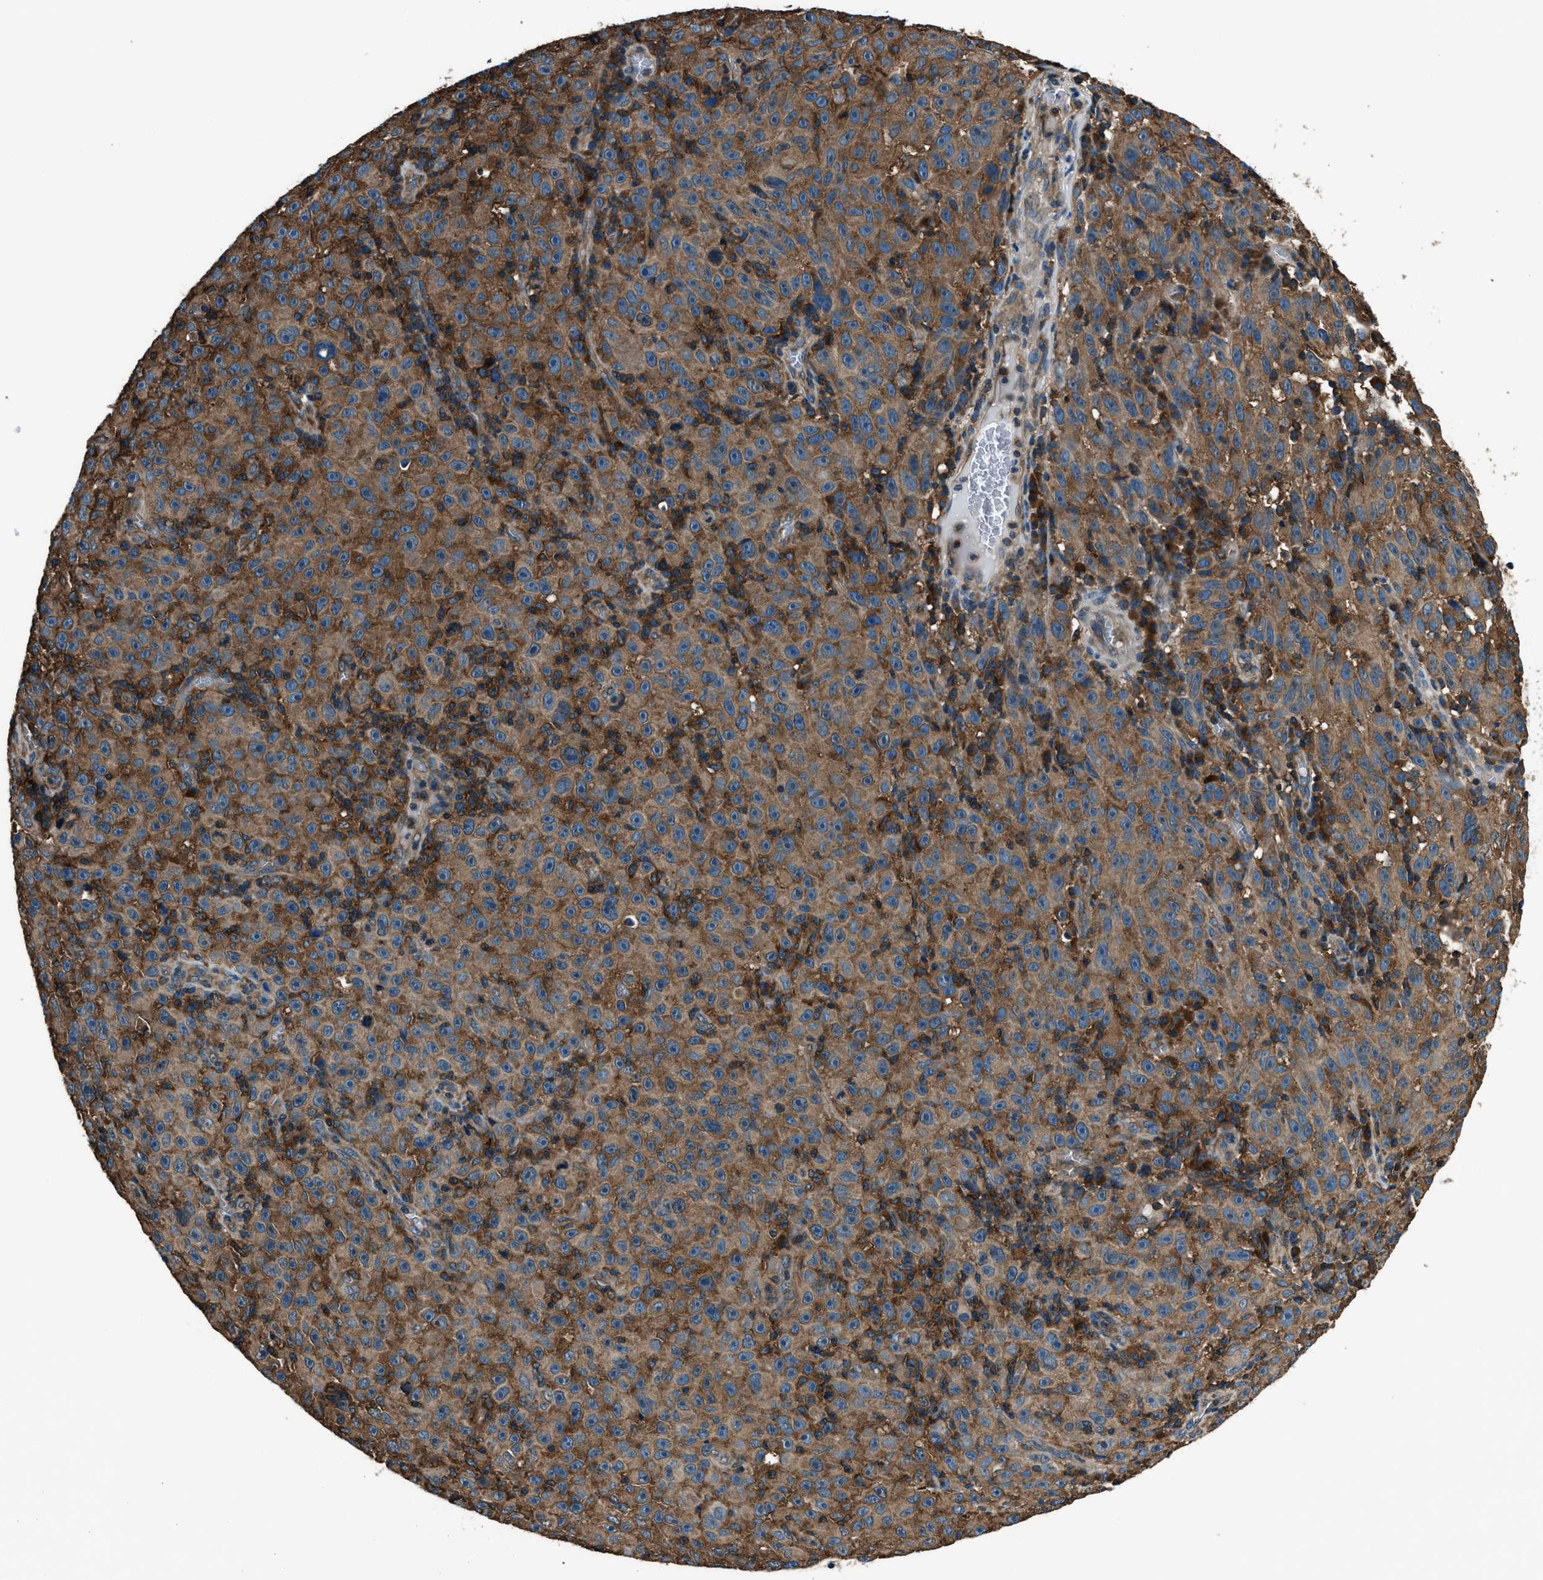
{"staining": {"intensity": "moderate", "quantity": ">75%", "location": "cytoplasmic/membranous"}, "tissue": "melanoma", "cell_type": "Tumor cells", "image_type": "cancer", "snomed": [{"axis": "morphology", "description": "Malignant melanoma, NOS"}, {"axis": "topography", "description": "Skin"}], "caption": "Immunohistochemical staining of human melanoma displays moderate cytoplasmic/membranous protein expression in about >75% of tumor cells.", "gene": "ARFGAP2", "patient": {"sex": "female", "age": 82}}